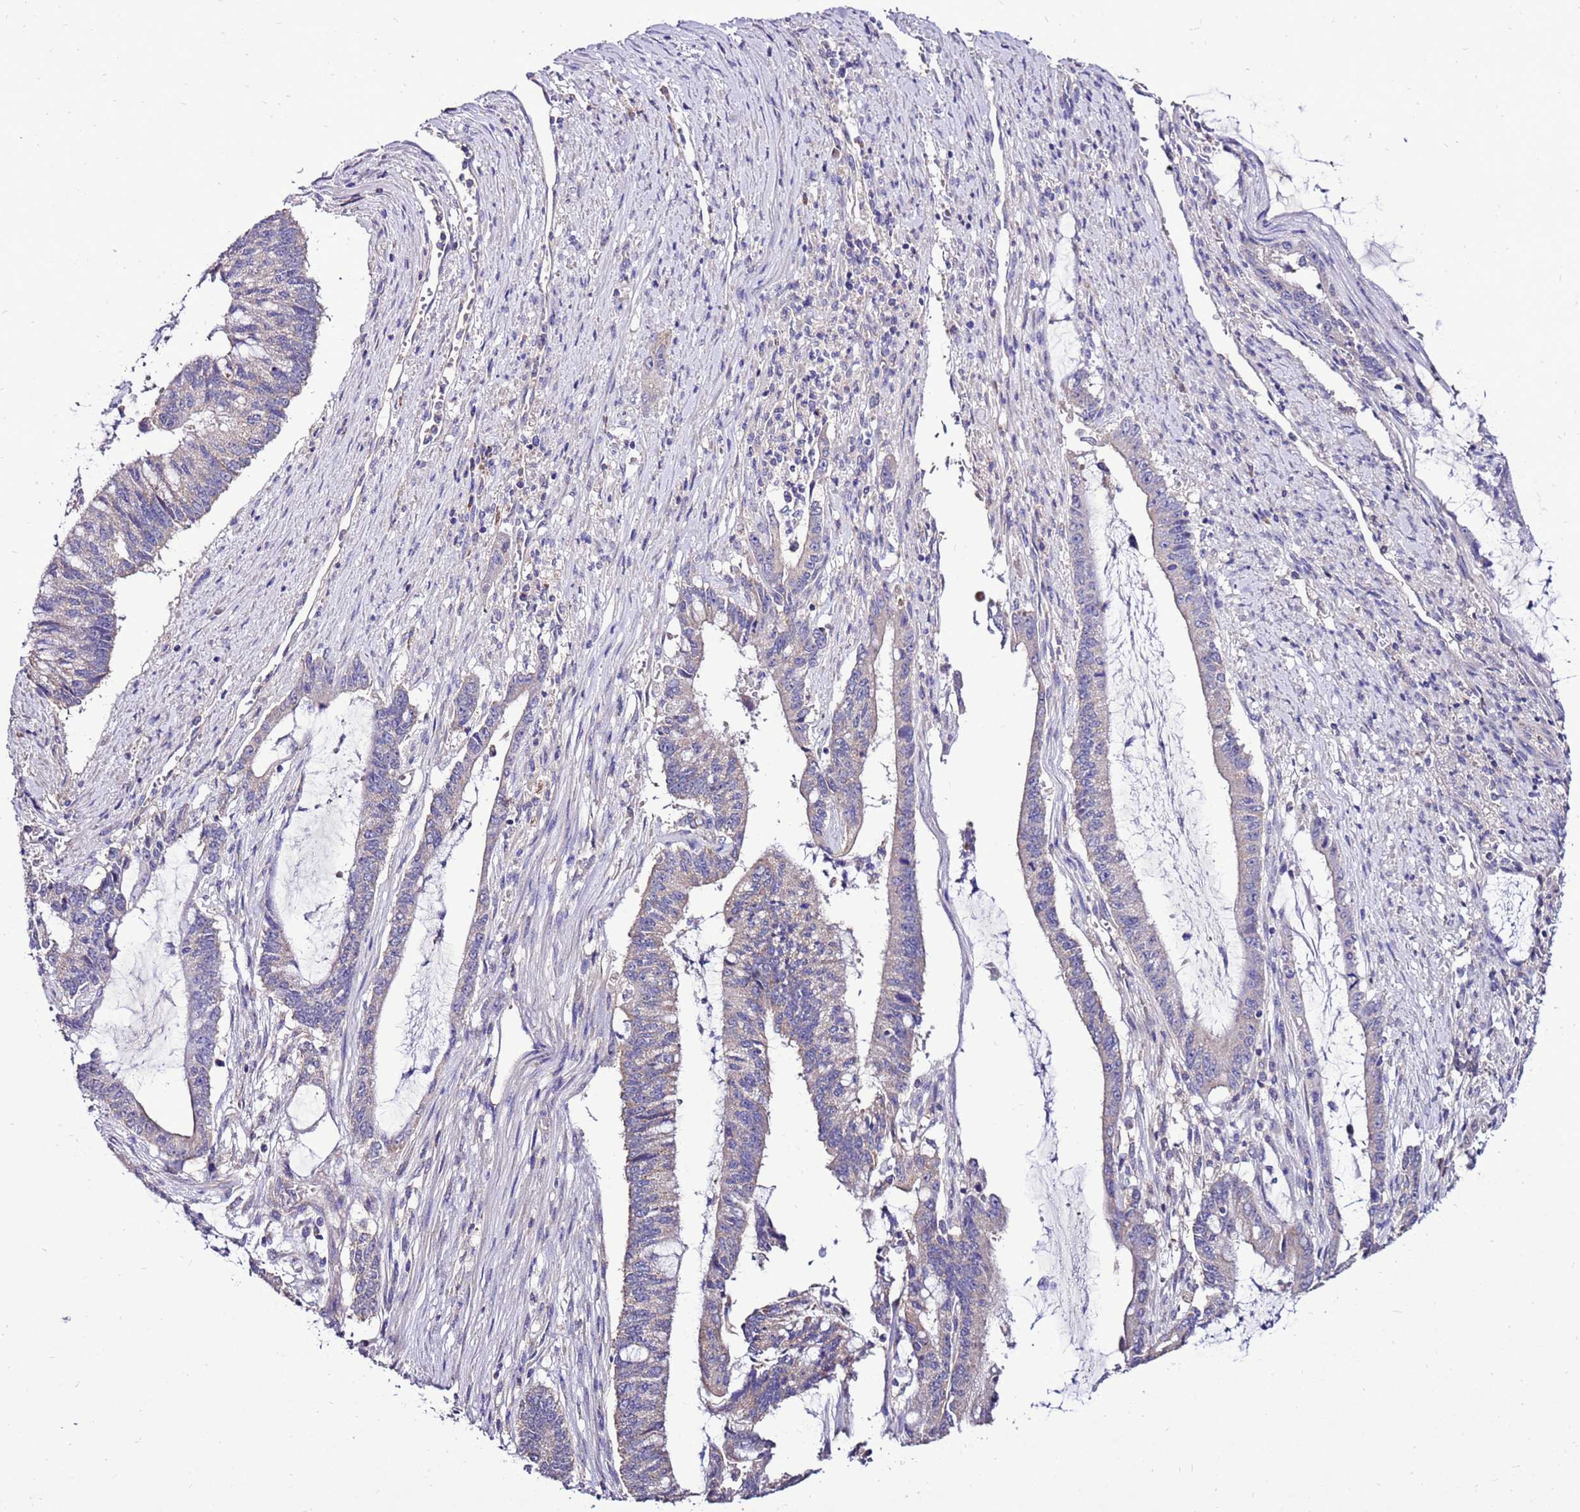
{"staining": {"intensity": "weak", "quantity": "<25%", "location": "cytoplasmic/membranous"}, "tissue": "pancreatic cancer", "cell_type": "Tumor cells", "image_type": "cancer", "snomed": [{"axis": "morphology", "description": "Adenocarcinoma, NOS"}, {"axis": "topography", "description": "Pancreas"}], "caption": "Protein analysis of pancreatic cancer shows no significant expression in tumor cells.", "gene": "TMEM106C", "patient": {"sex": "female", "age": 50}}